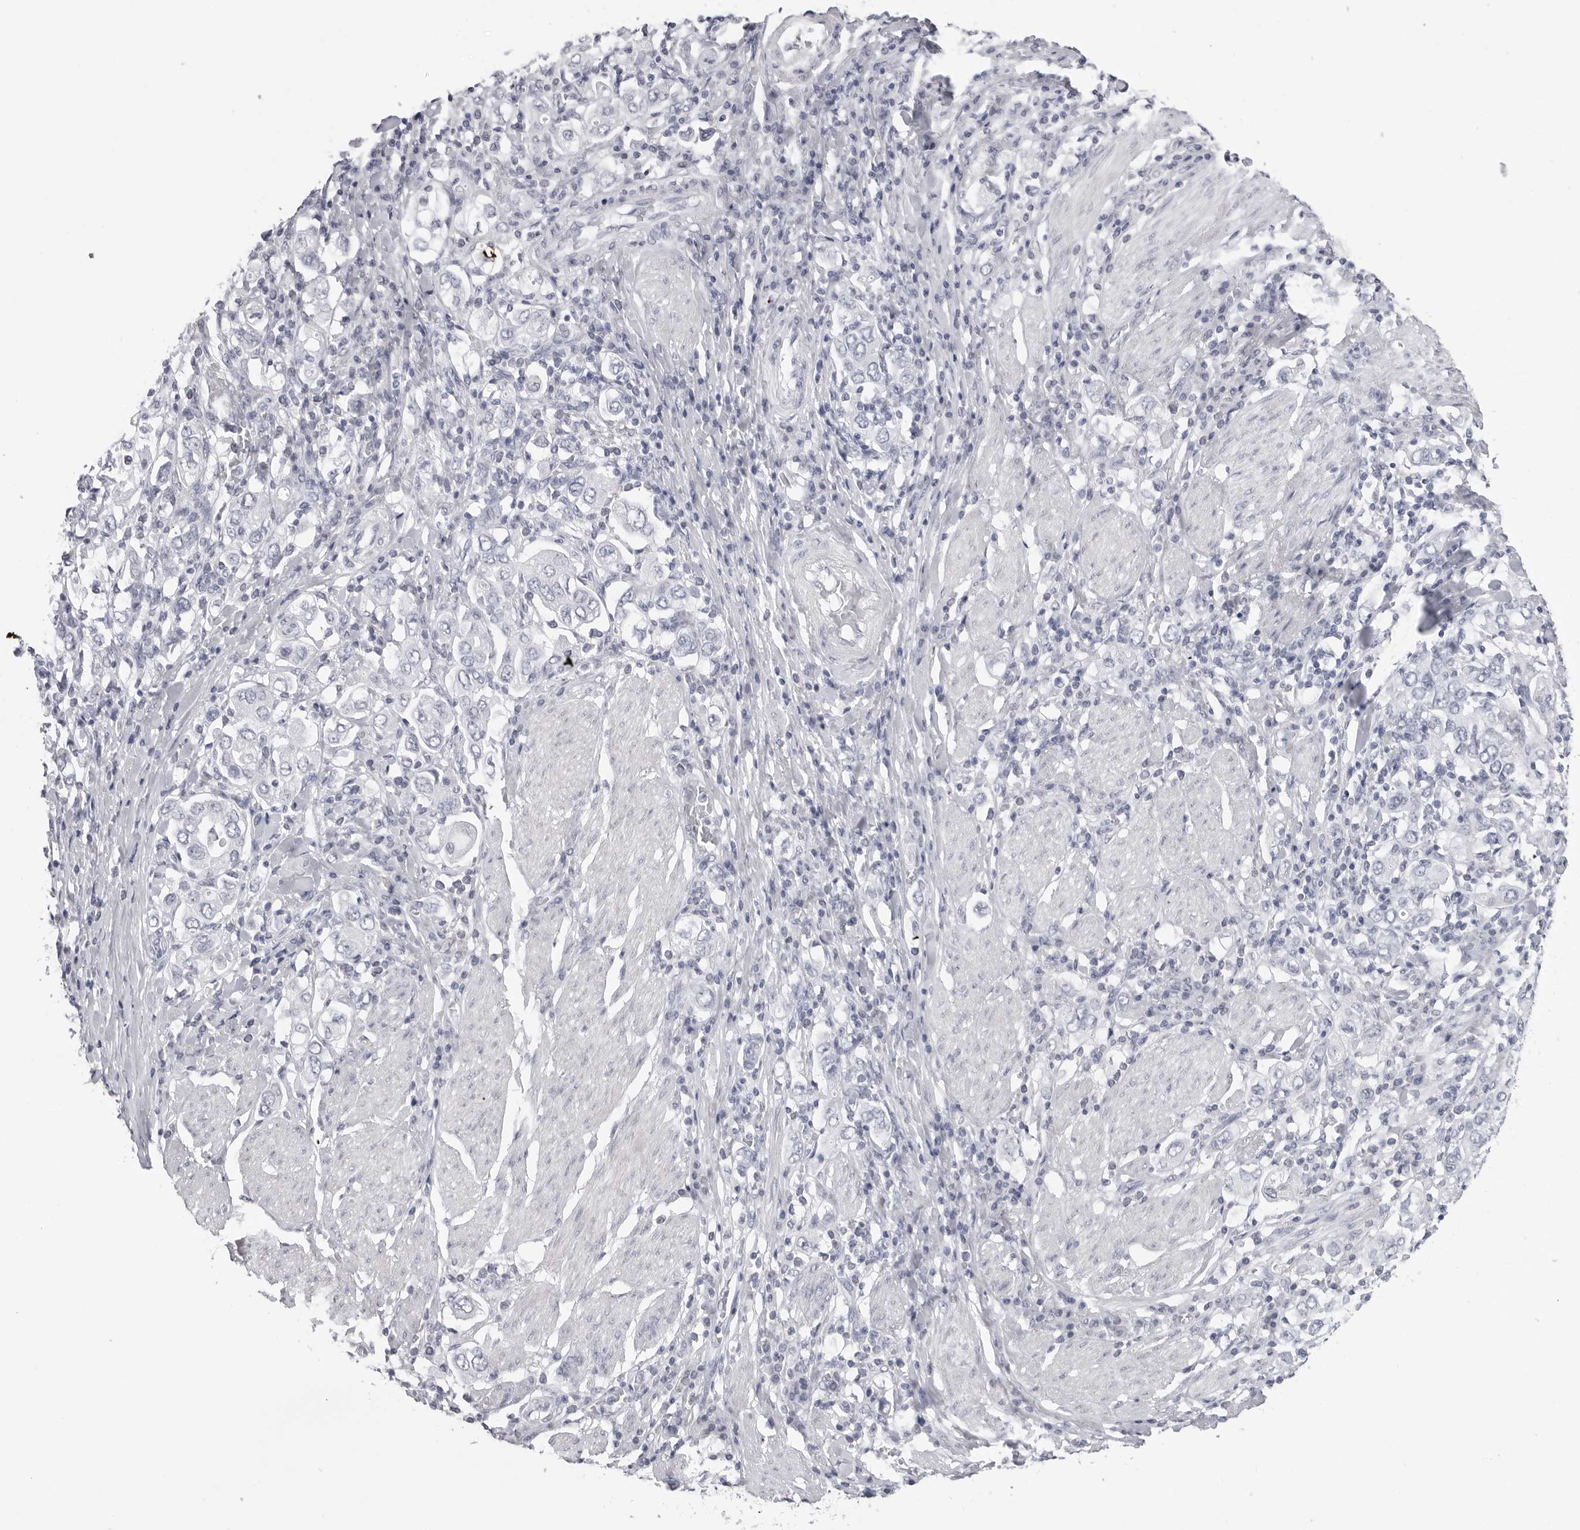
{"staining": {"intensity": "negative", "quantity": "none", "location": "none"}, "tissue": "stomach cancer", "cell_type": "Tumor cells", "image_type": "cancer", "snomed": [{"axis": "morphology", "description": "Adenocarcinoma, NOS"}, {"axis": "topography", "description": "Stomach, upper"}], "caption": "Immunohistochemistry (IHC) of stomach adenocarcinoma exhibits no expression in tumor cells.", "gene": "PGA3", "patient": {"sex": "male", "age": 62}}